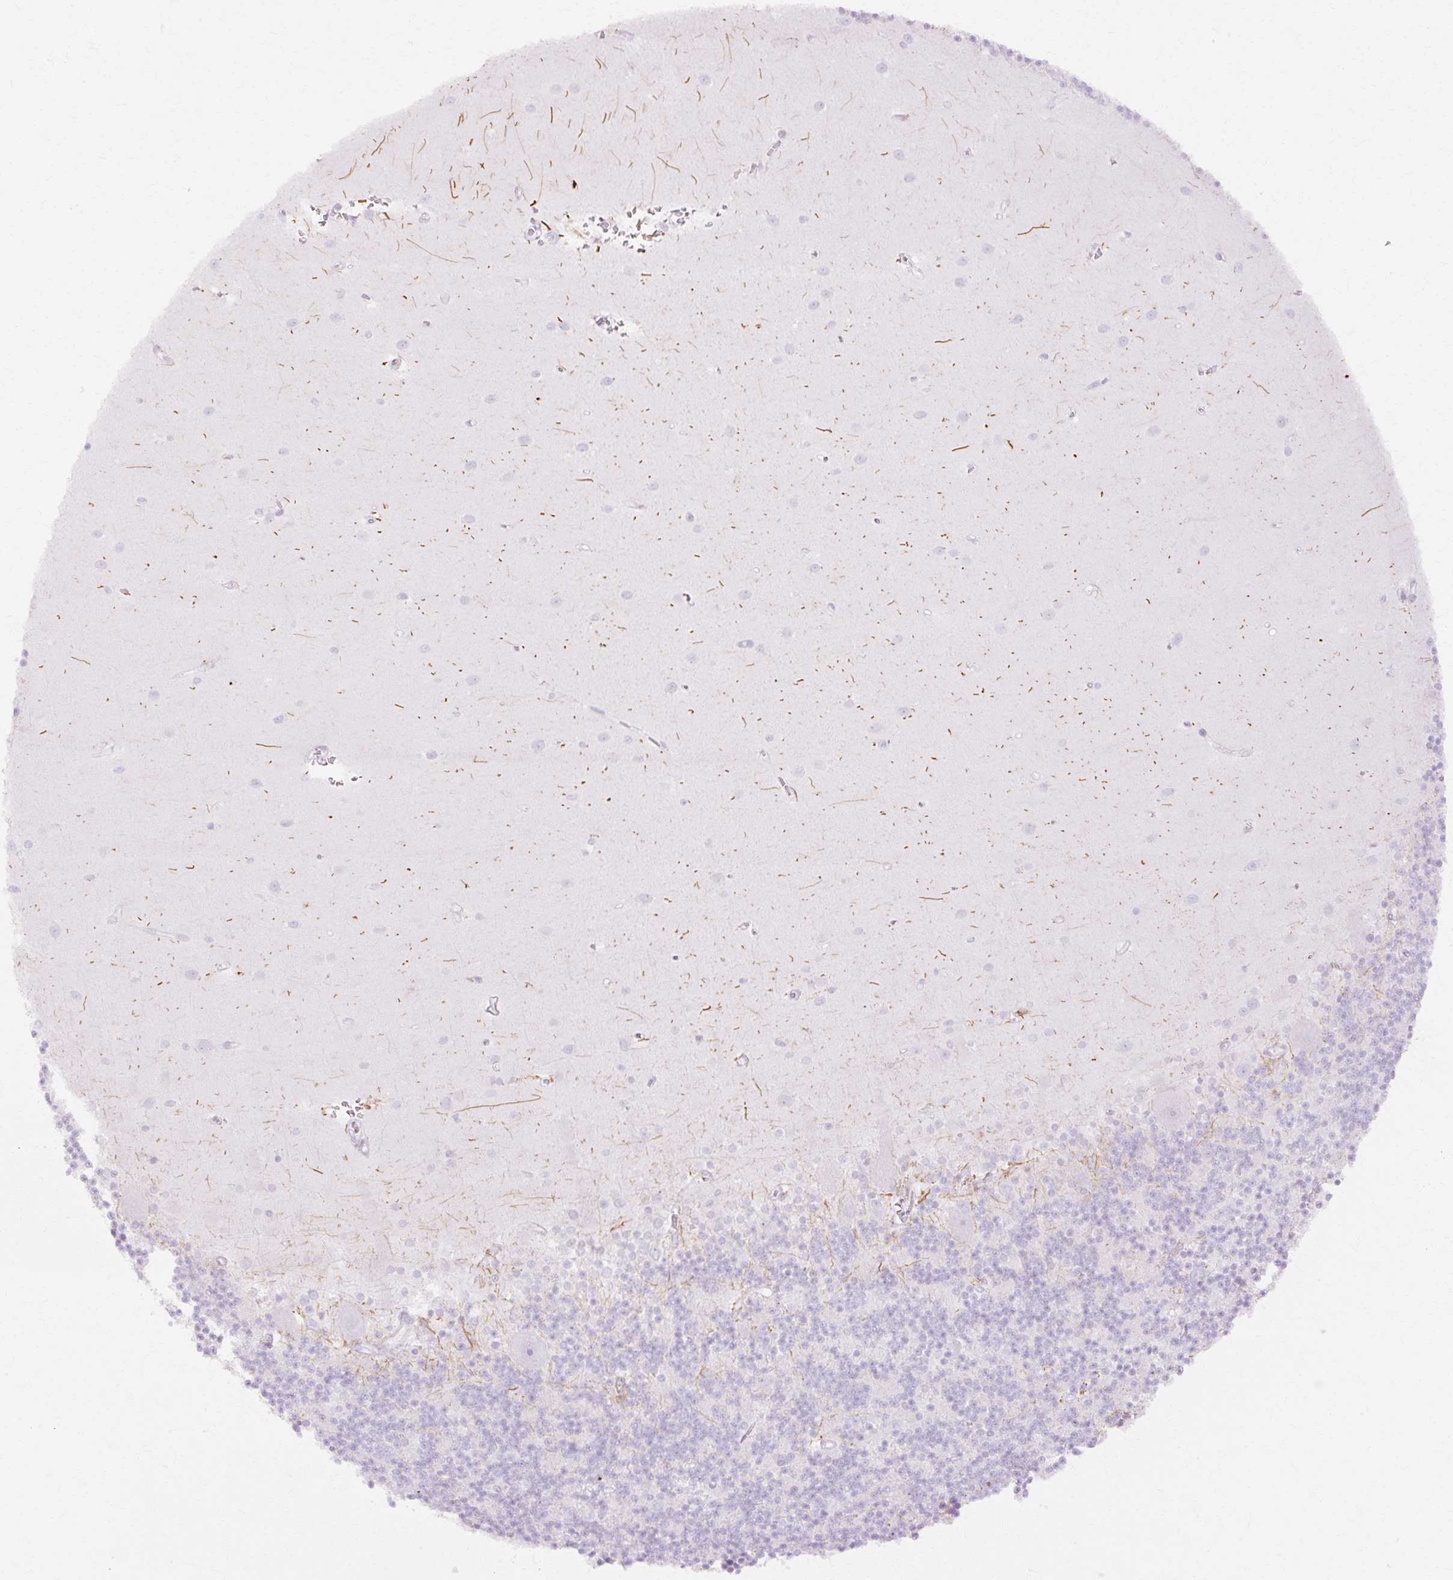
{"staining": {"intensity": "negative", "quantity": "none", "location": "none"}, "tissue": "cerebellum", "cell_type": "Cells in granular layer", "image_type": "normal", "snomed": [{"axis": "morphology", "description": "Normal tissue, NOS"}, {"axis": "topography", "description": "Cerebellum"}], "caption": "Image shows no significant protein expression in cells in granular layer of benign cerebellum.", "gene": "C3orf49", "patient": {"sex": "male", "age": 54}}